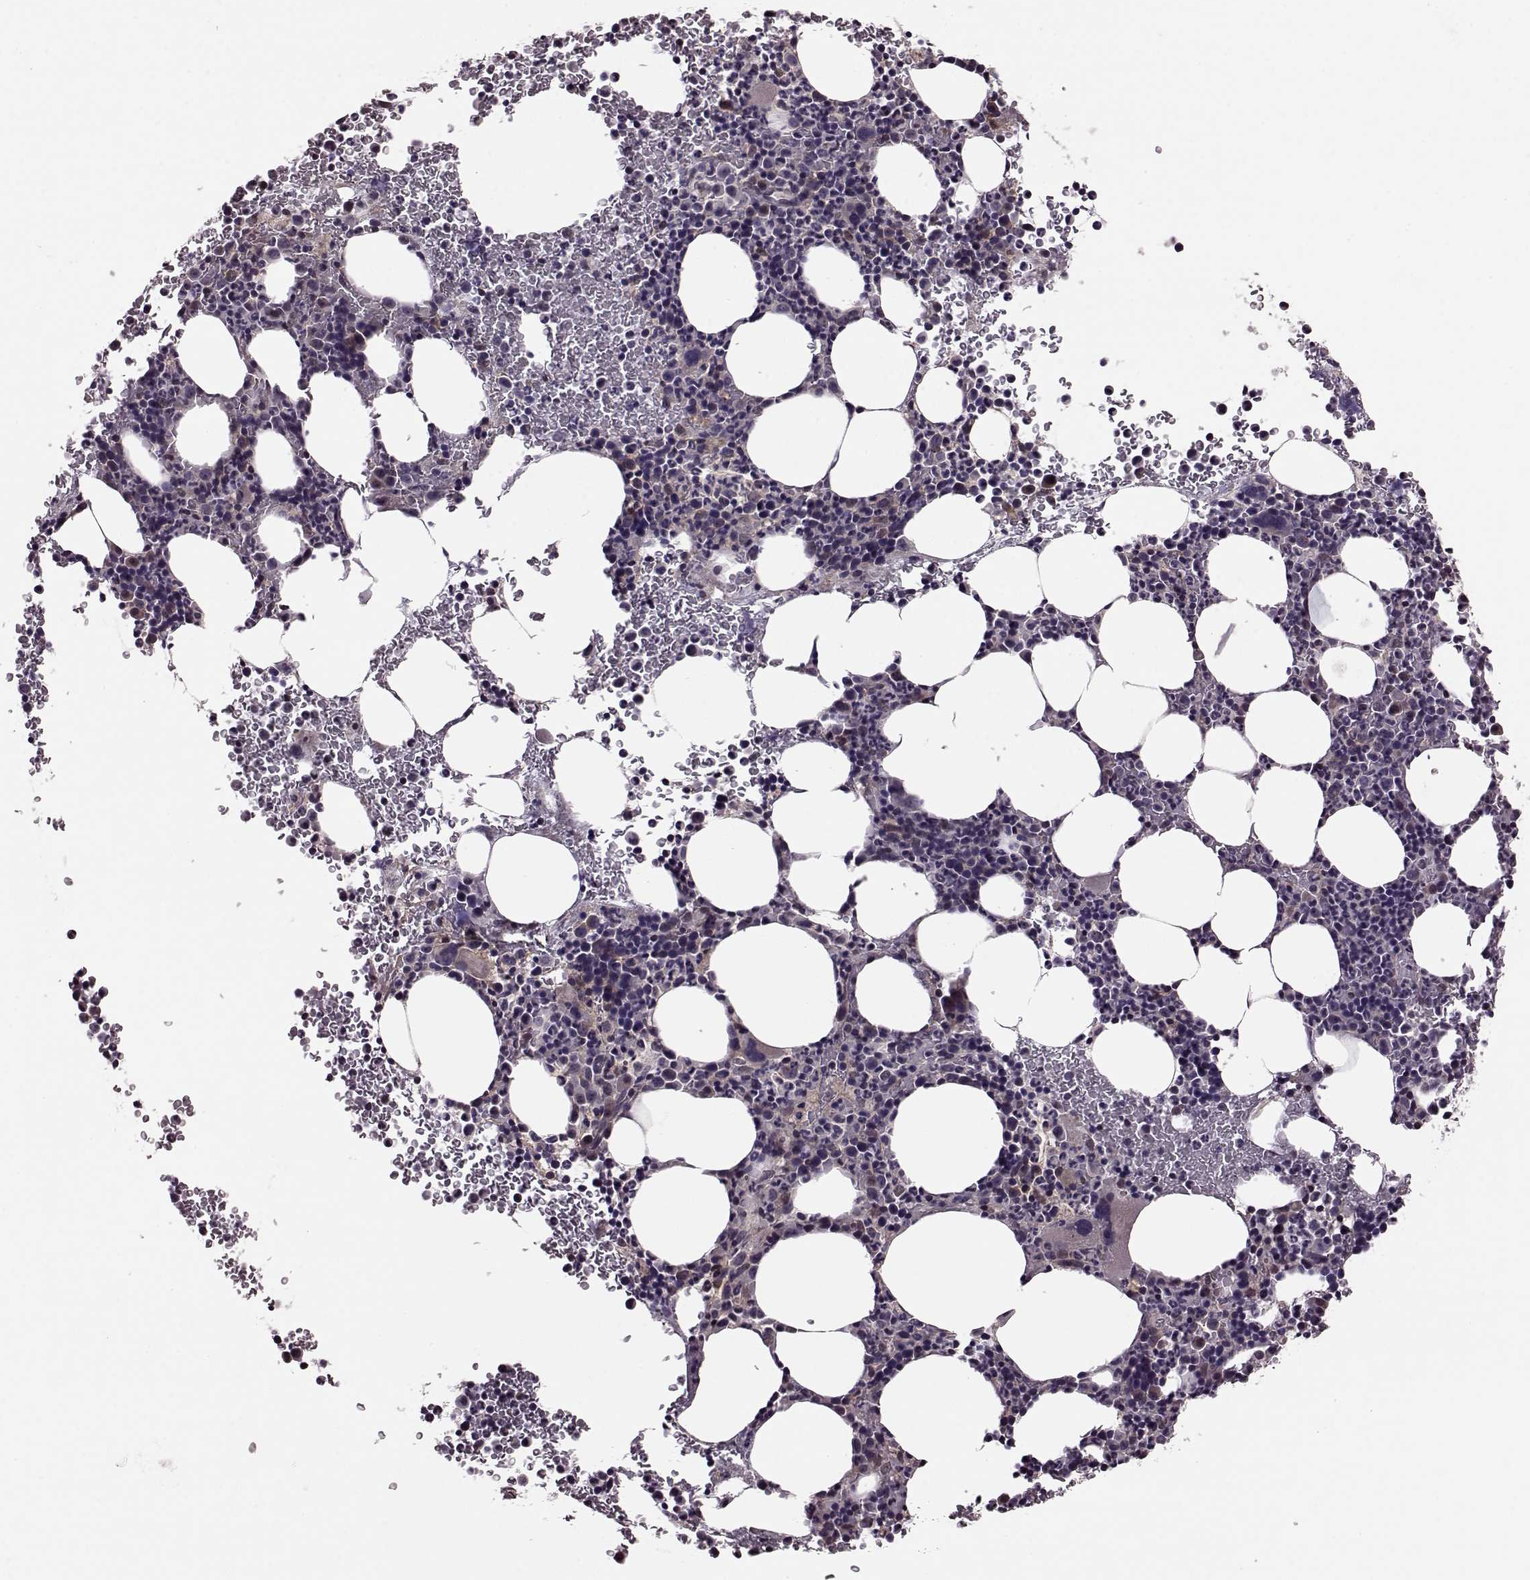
{"staining": {"intensity": "moderate", "quantity": "25%-75%", "location": "cytoplasmic/membranous"}, "tissue": "bone marrow", "cell_type": "Hematopoietic cells", "image_type": "normal", "snomed": [{"axis": "morphology", "description": "Normal tissue, NOS"}, {"axis": "topography", "description": "Bone marrow"}], "caption": "Unremarkable bone marrow shows moderate cytoplasmic/membranous positivity in approximately 25%-75% of hematopoietic cells, visualized by immunohistochemistry.", "gene": "FNIP2", "patient": {"sex": "male", "age": 72}}